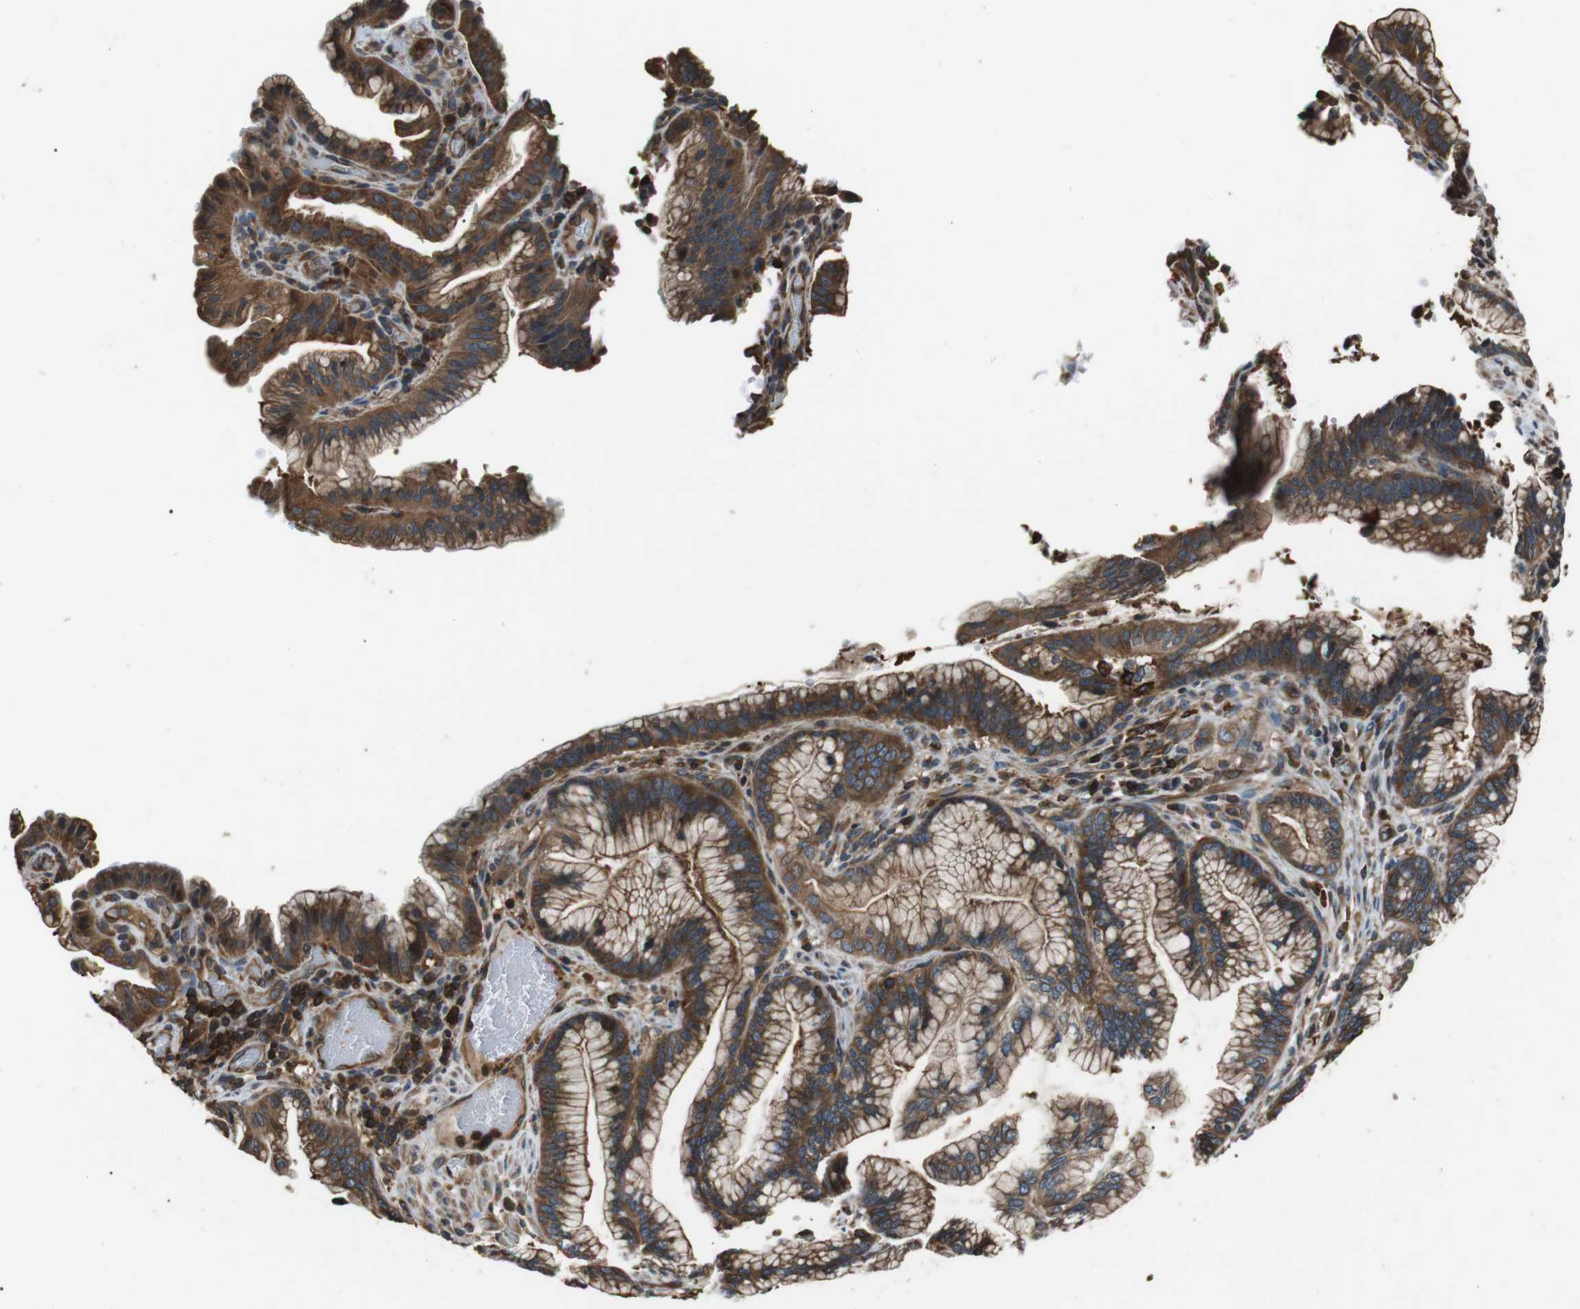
{"staining": {"intensity": "strong", "quantity": ">75%", "location": "cytoplasmic/membranous"}, "tissue": "pancreatic cancer", "cell_type": "Tumor cells", "image_type": "cancer", "snomed": [{"axis": "morphology", "description": "Adenocarcinoma, NOS"}, {"axis": "topography", "description": "Pancreas"}], "caption": "This micrograph reveals pancreatic cancer (adenocarcinoma) stained with IHC to label a protein in brown. The cytoplasmic/membranous of tumor cells show strong positivity for the protein. Nuclei are counter-stained blue.", "gene": "GPR161", "patient": {"sex": "female", "age": 64}}